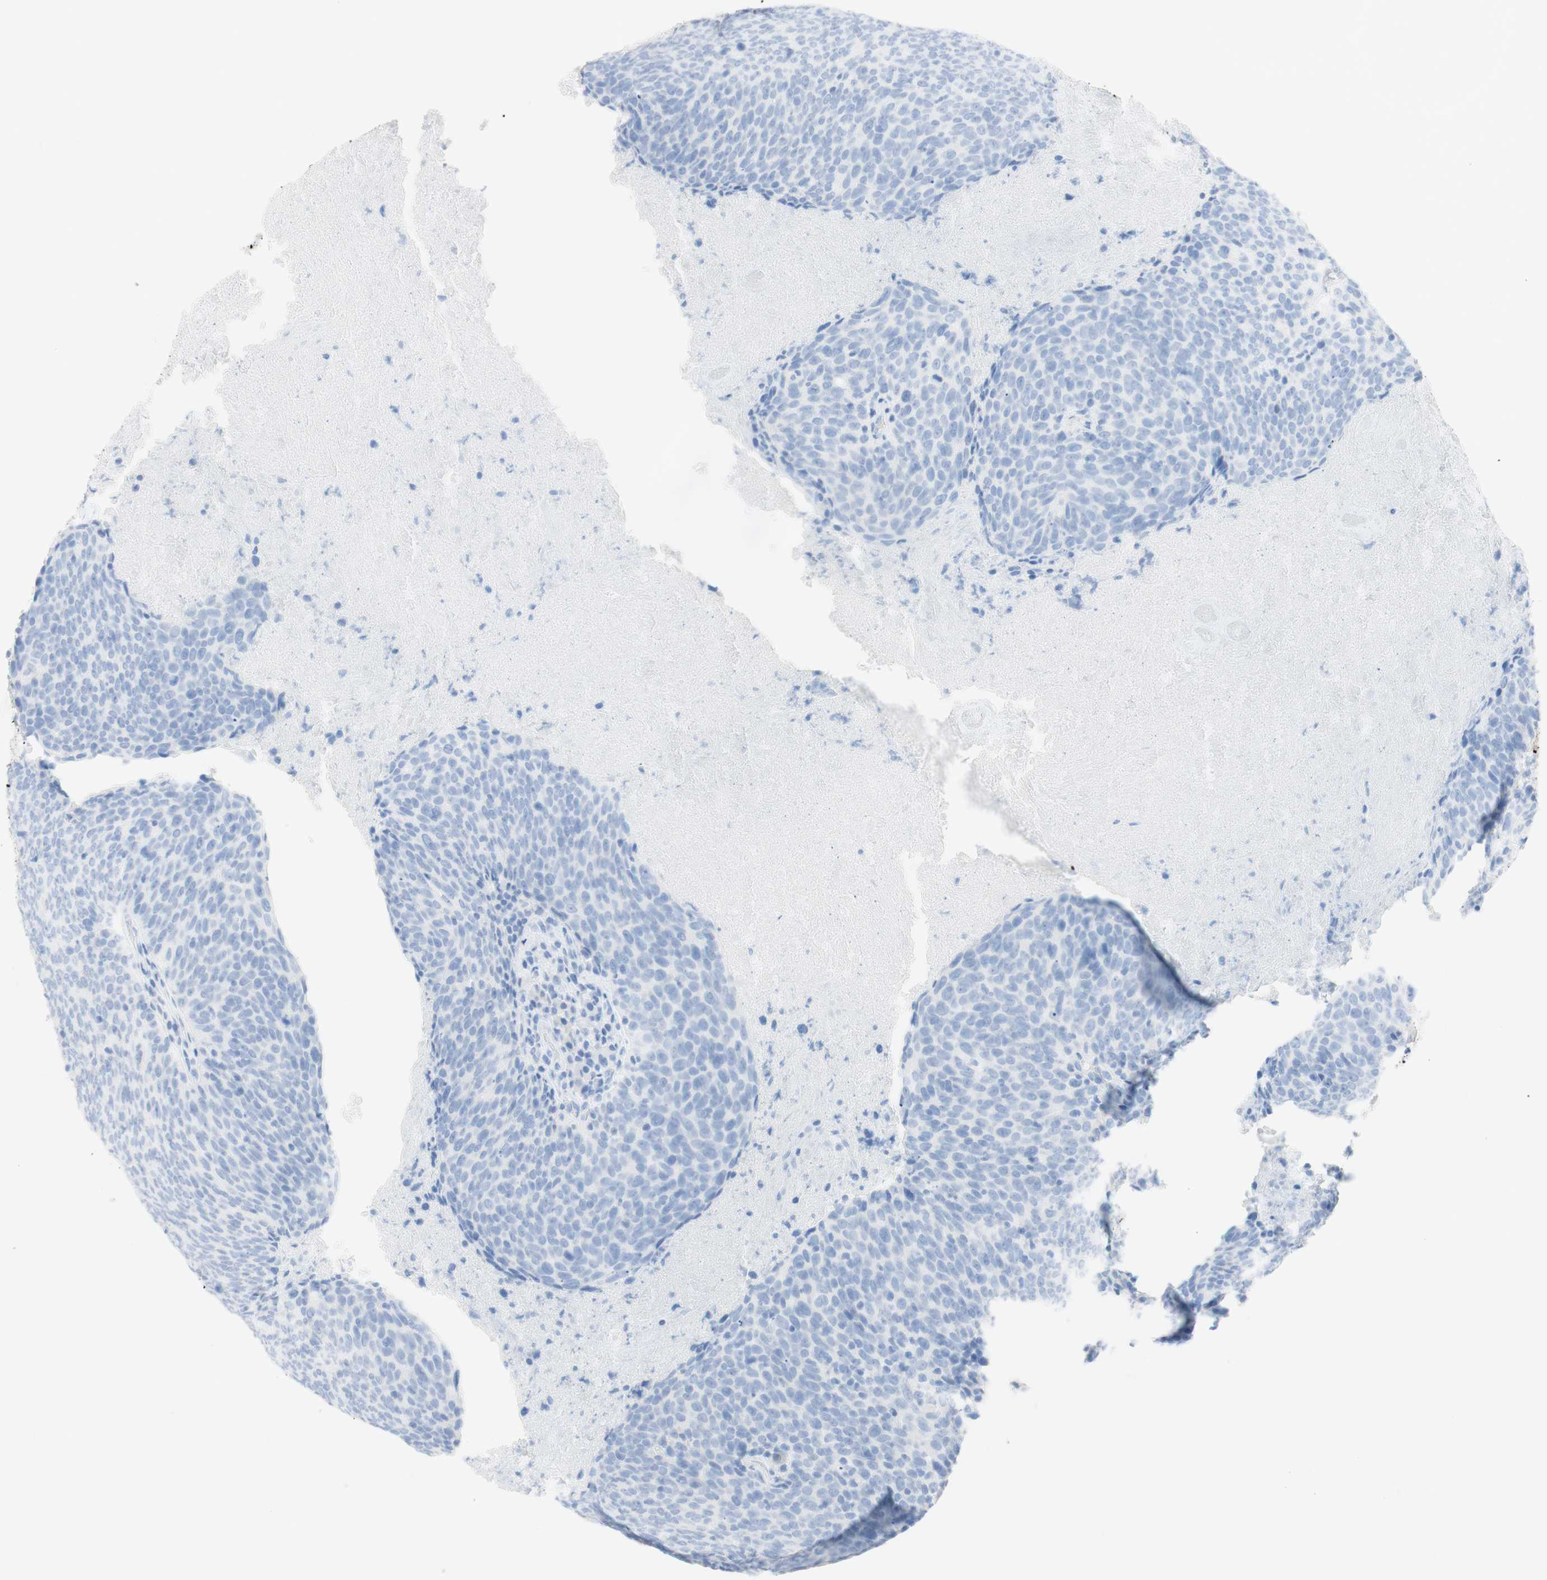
{"staining": {"intensity": "negative", "quantity": "none", "location": "none"}, "tissue": "head and neck cancer", "cell_type": "Tumor cells", "image_type": "cancer", "snomed": [{"axis": "morphology", "description": "Squamous cell carcinoma, NOS"}, {"axis": "morphology", "description": "Squamous cell carcinoma, metastatic, NOS"}, {"axis": "topography", "description": "Lymph node"}, {"axis": "topography", "description": "Head-Neck"}], "caption": "There is no significant positivity in tumor cells of squamous cell carcinoma (head and neck).", "gene": "TPO", "patient": {"sex": "male", "age": 62}}